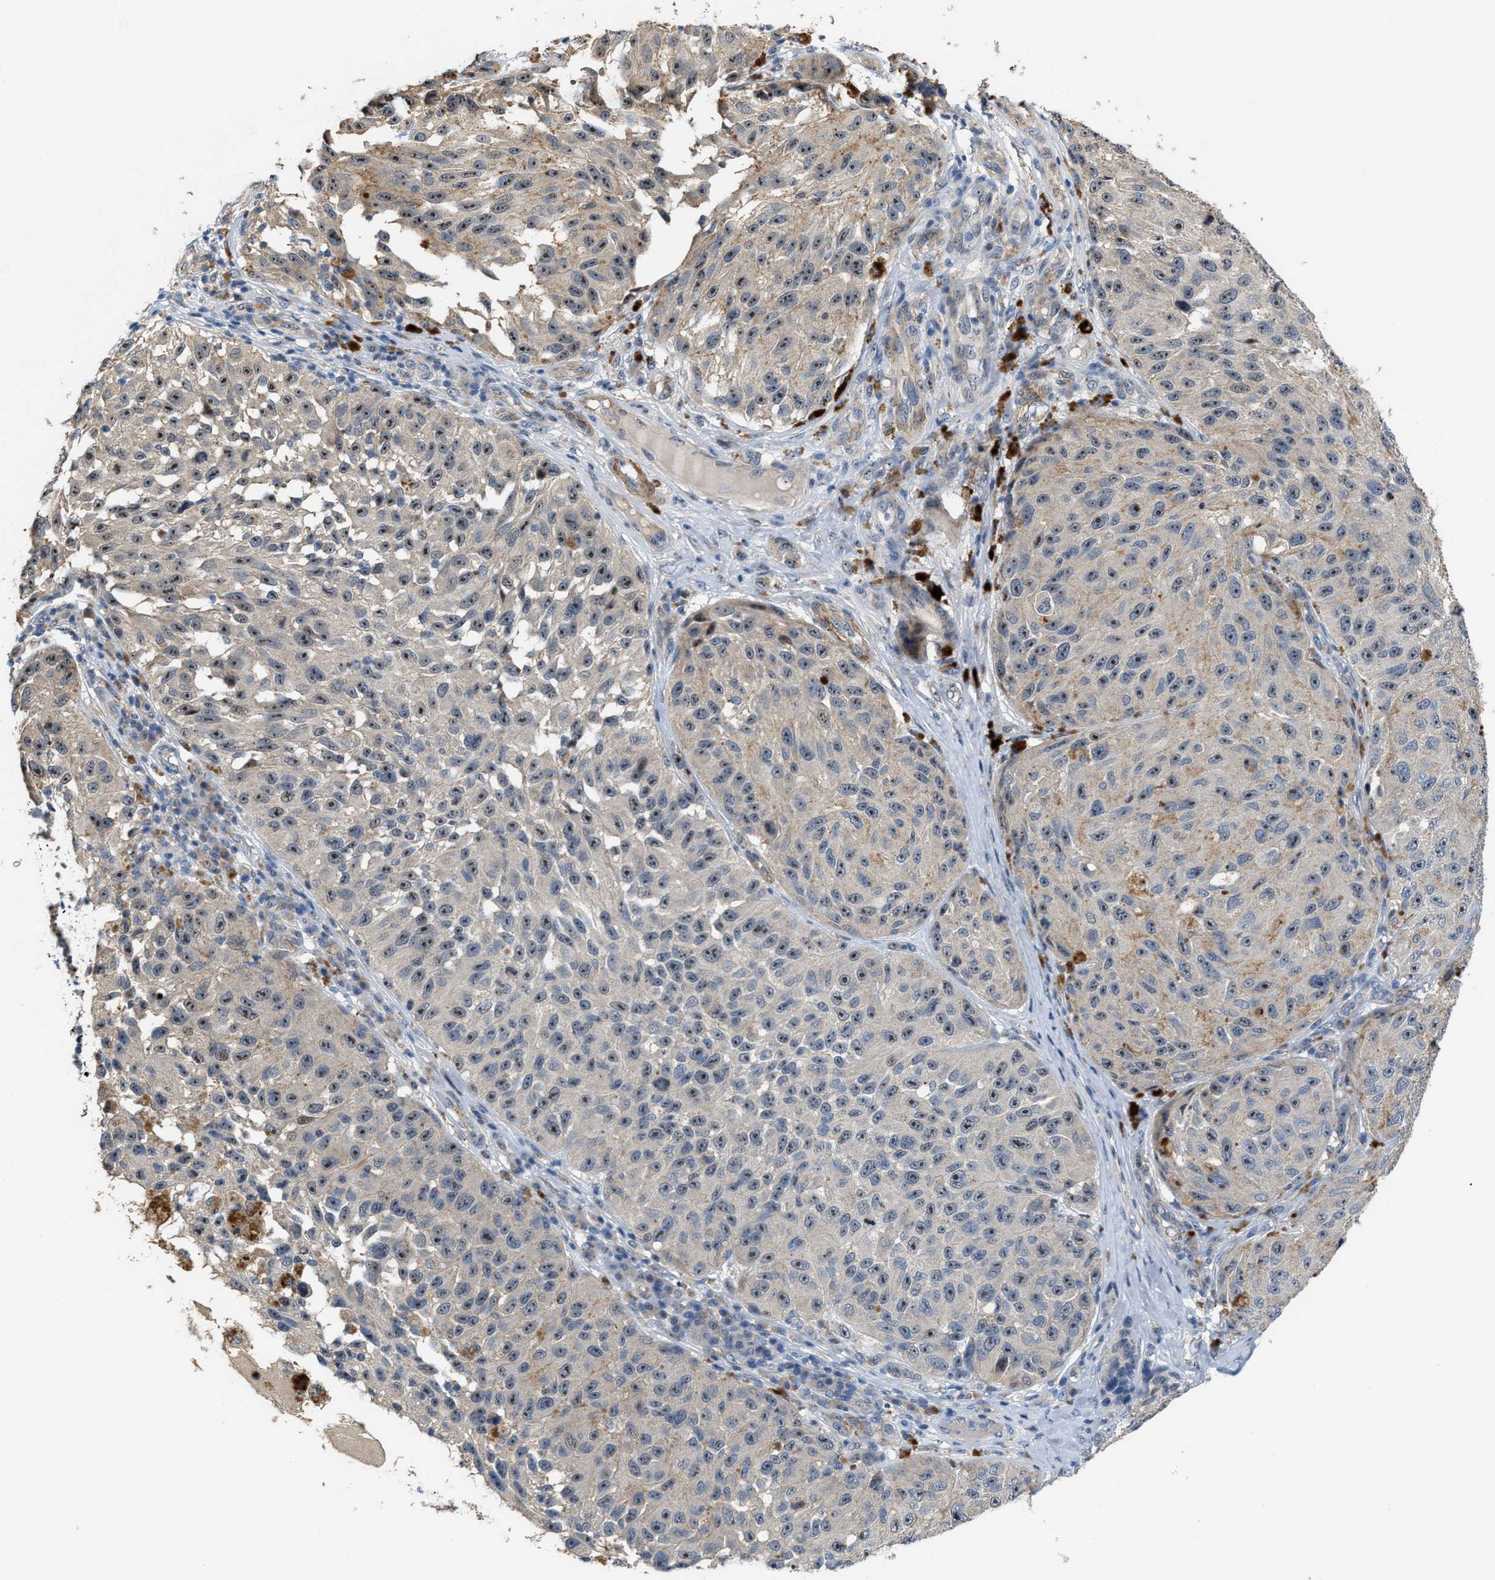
{"staining": {"intensity": "moderate", "quantity": ">75%", "location": "nuclear"}, "tissue": "melanoma", "cell_type": "Tumor cells", "image_type": "cancer", "snomed": [{"axis": "morphology", "description": "Malignant melanoma, NOS"}, {"axis": "topography", "description": "Skin"}], "caption": "Immunohistochemistry (IHC) of human melanoma displays medium levels of moderate nuclear staining in about >75% of tumor cells. (IHC, brightfield microscopy, high magnification).", "gene": "ZNF783", "patient": {"sex": "female", "age": 73}}